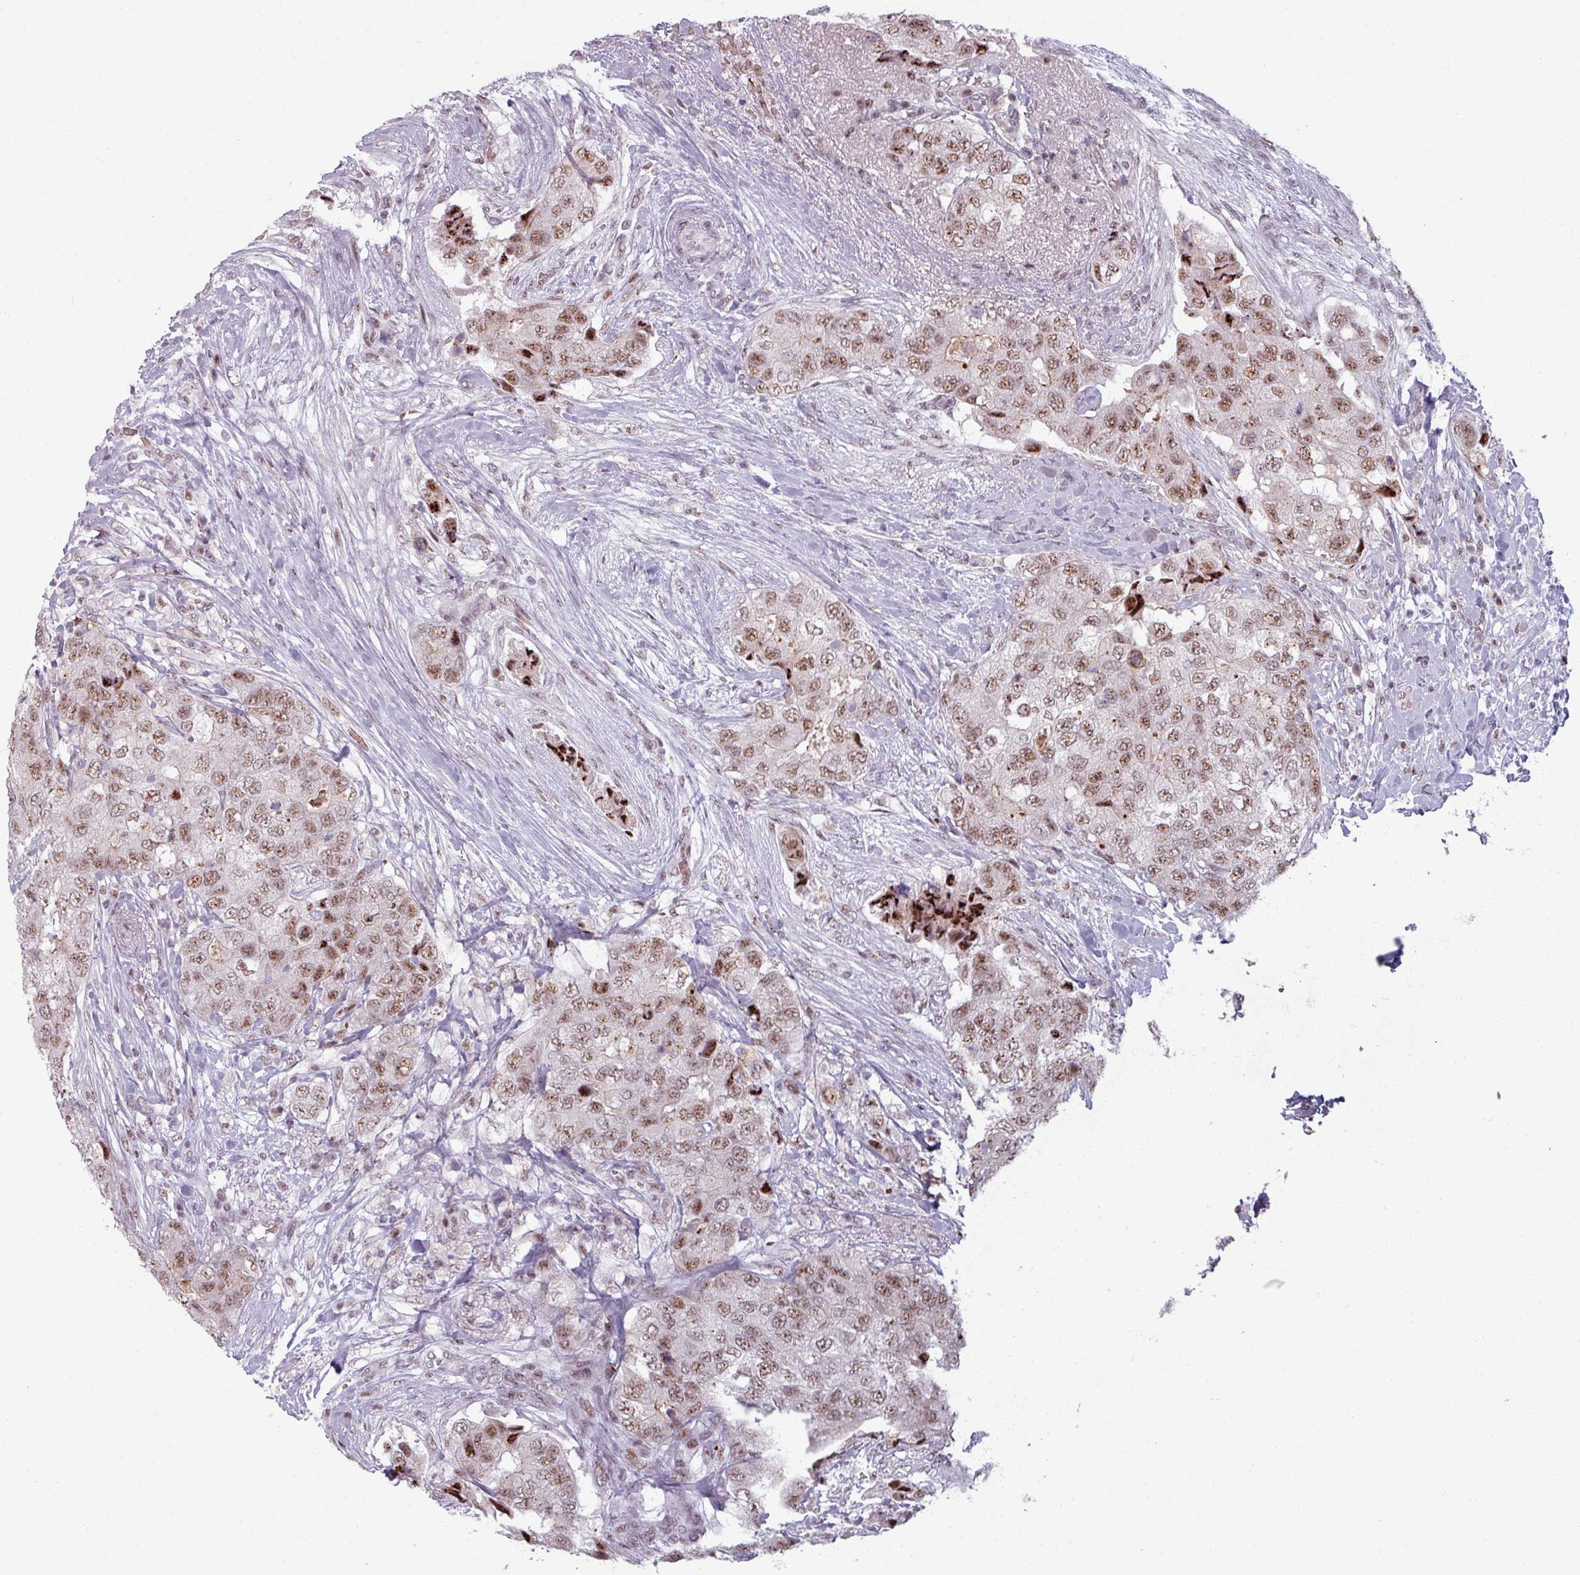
{"staining": {"intensity": "moderate", "quantity": ">75%", "location": "nuclear"}, "tissue": "breast cancer", "cell_type": "Tumor cells", "image_type": "cancer", "snomed": [{"axis": "morphology", "description": "Normal tissue, NOS"}, {"axis": "morphology", "description": "Duct carcinoma"}, {"axis": "topography", "description": "Breast"}], "caption": "Protein expression analysis of human breast cancer (intraductal carcinoma) reveals moderate nuclear staining in about >75% of tumor cells.", "gene": "NCOR1", "patient": {"sex": "female", "age": 62}}